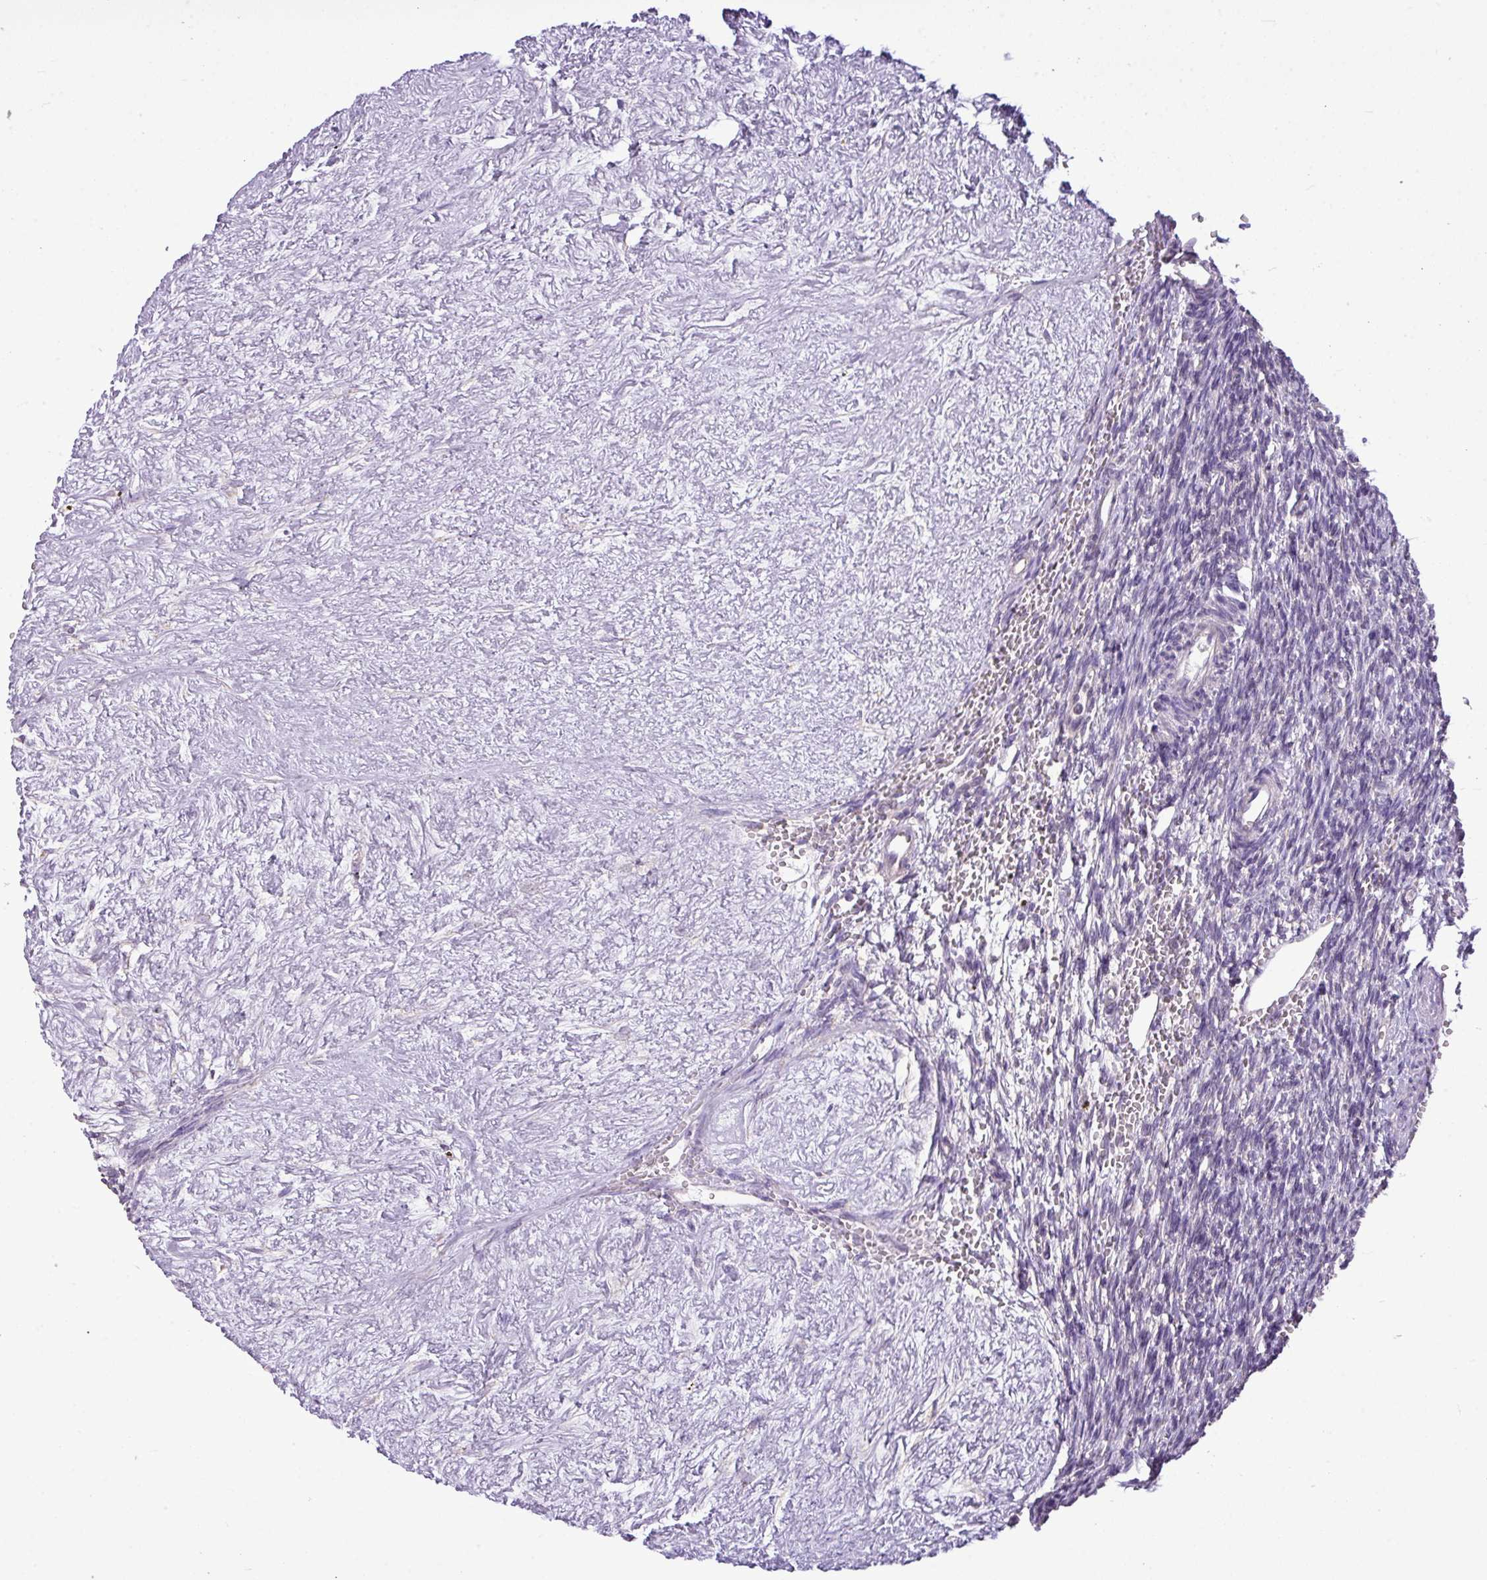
{"staining": {"intensity": "negative", "quantity": "none", "location": "none"}, "tissue": "ovary", "cell_type": "Follicle cells", "image_type": "normal", "snomed": [{"axis": "morphology", "description": "Normal tissue, NOS"}, {"axis": "topography", "description": "Ovary"}], "caption": "DAB (3,3'-diaminobenzidine) immunohistochemical staining of benign ovary exhibits no significant positivity in follicle cells. (DAB (3,3'-diaminobenzidine) immunohistochemistry (IHC) visualized using brightfield microscopy, high magnification).", "gene": "ALDH2", "patient": {"sex": "female", "age": 39}}